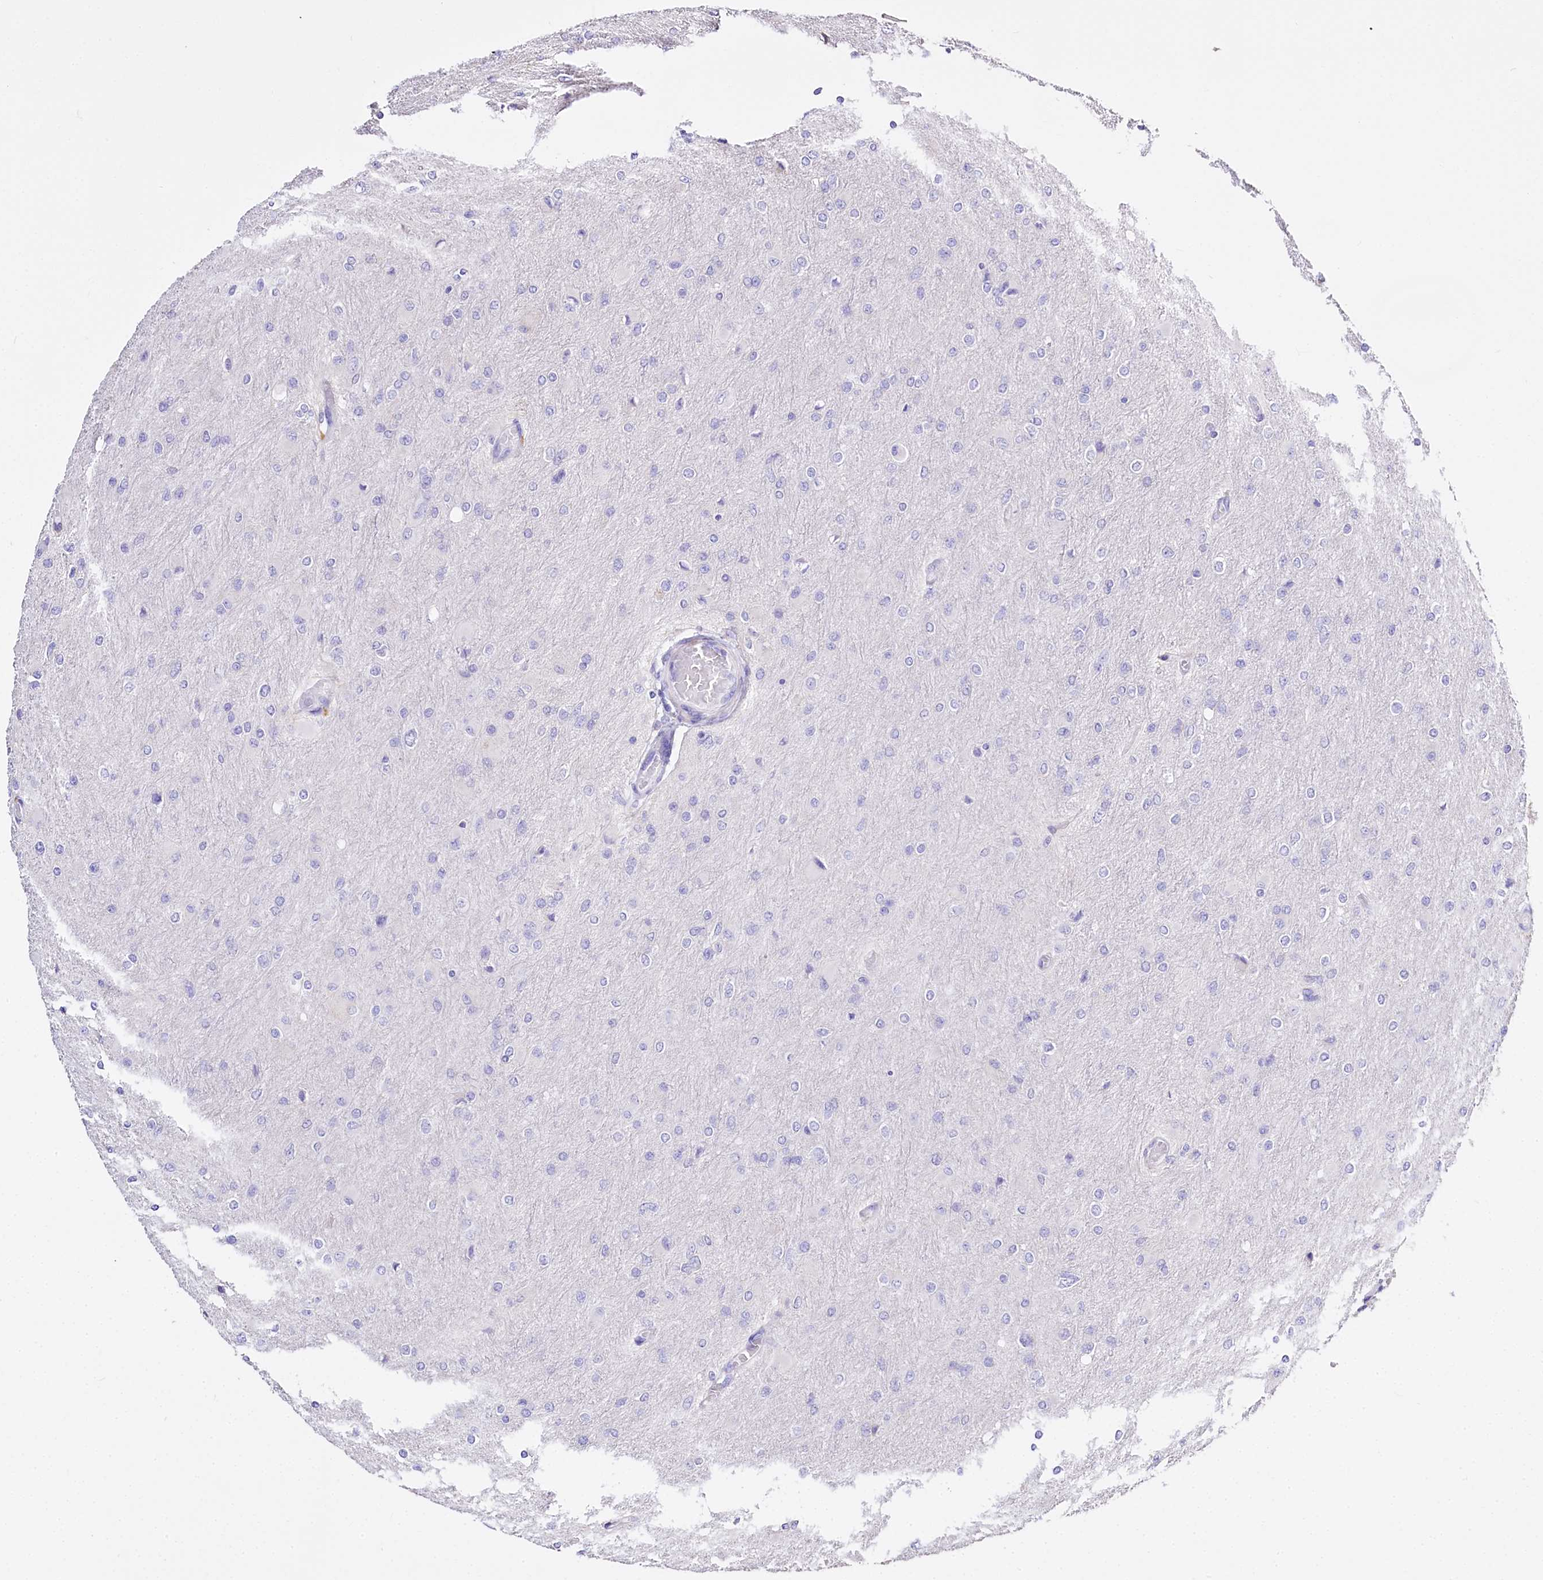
{"staining": {"intensity": "negative", "quantity": "none", "location": "none"}, "tissue": "glioma", "cell_type": "Tumor cells", "image_type": "cancer", "snomed": [{"axis": "morphology", "description": "Glioma, malignant, High grade"}, {"axis": "topography", "description": "Cerebral cortex"}], "caption": "Immunohistochemistry (IHC) image of neoplastic tissue: human glioma stained with DAB exhibits no significant protein positivity in tumor cells. (DAB (3,3'-diaminobenzidine) immunohistochemistry (IHC) with hematoxylin counter stain).", "gene": "PTER", "patient": {"sex": "female", "age": 36}}